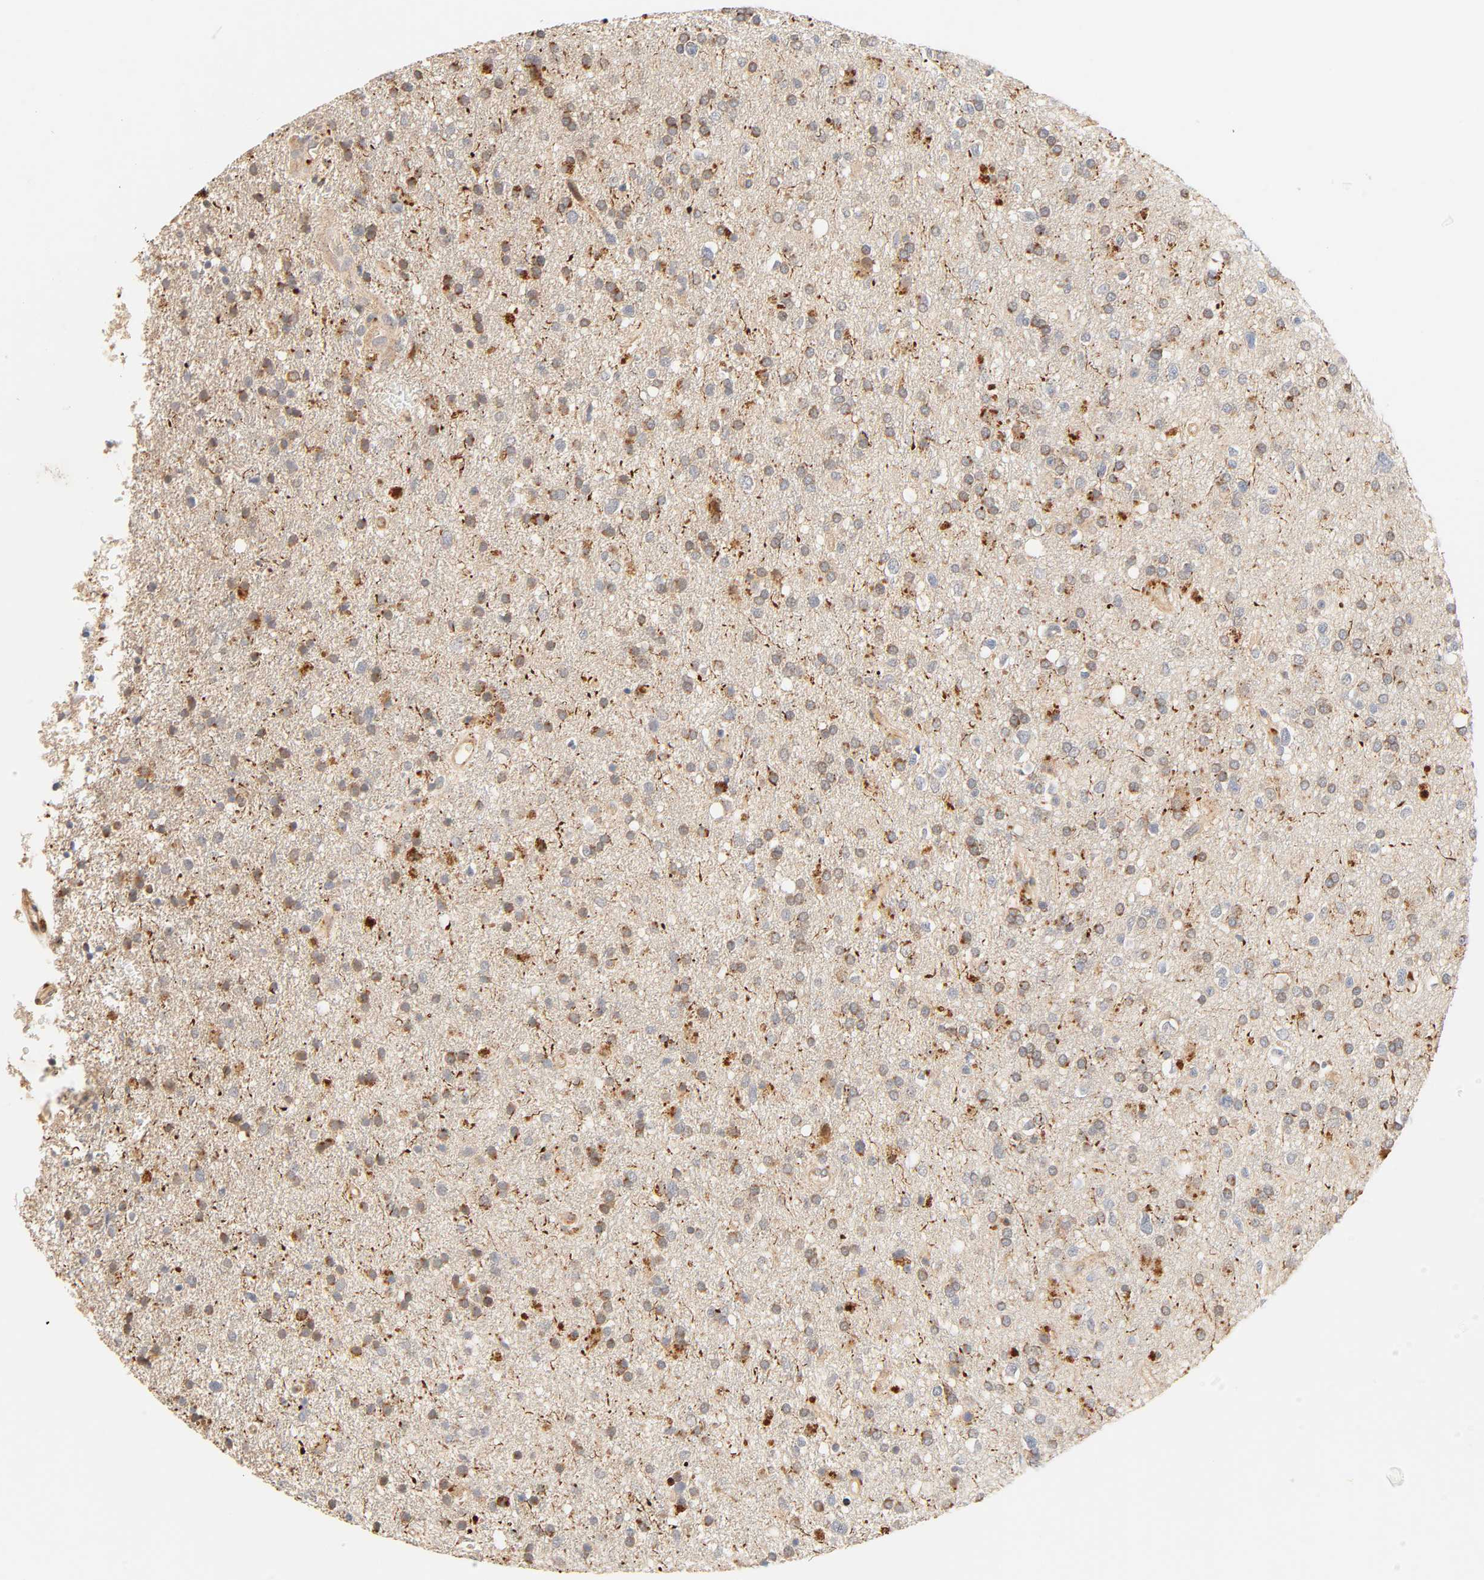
{"staining": {"intensity": "moderate", "quantity": ">75%", "location": "cytoplasmic/membranous"}, "tissue": "glioma", "cell_type": "Tumor cells", "image_type": "cancer", "snomed": [{"axis": "morphology", "description": "Glioma, malignant, High grade"}, {"axis": "topography", "description": "Brain"}], "caption": "Immunohistochemical staining of high-grade glioma (malignant) exhibits moderate cytoplasmic/membranous protein staining in approximately >75% of tumor cells. (Brightfield microscopy of DAB IHC at high magnification).", "gene": "MAPK6", "patient": {"sex": "male", "age": 33}}